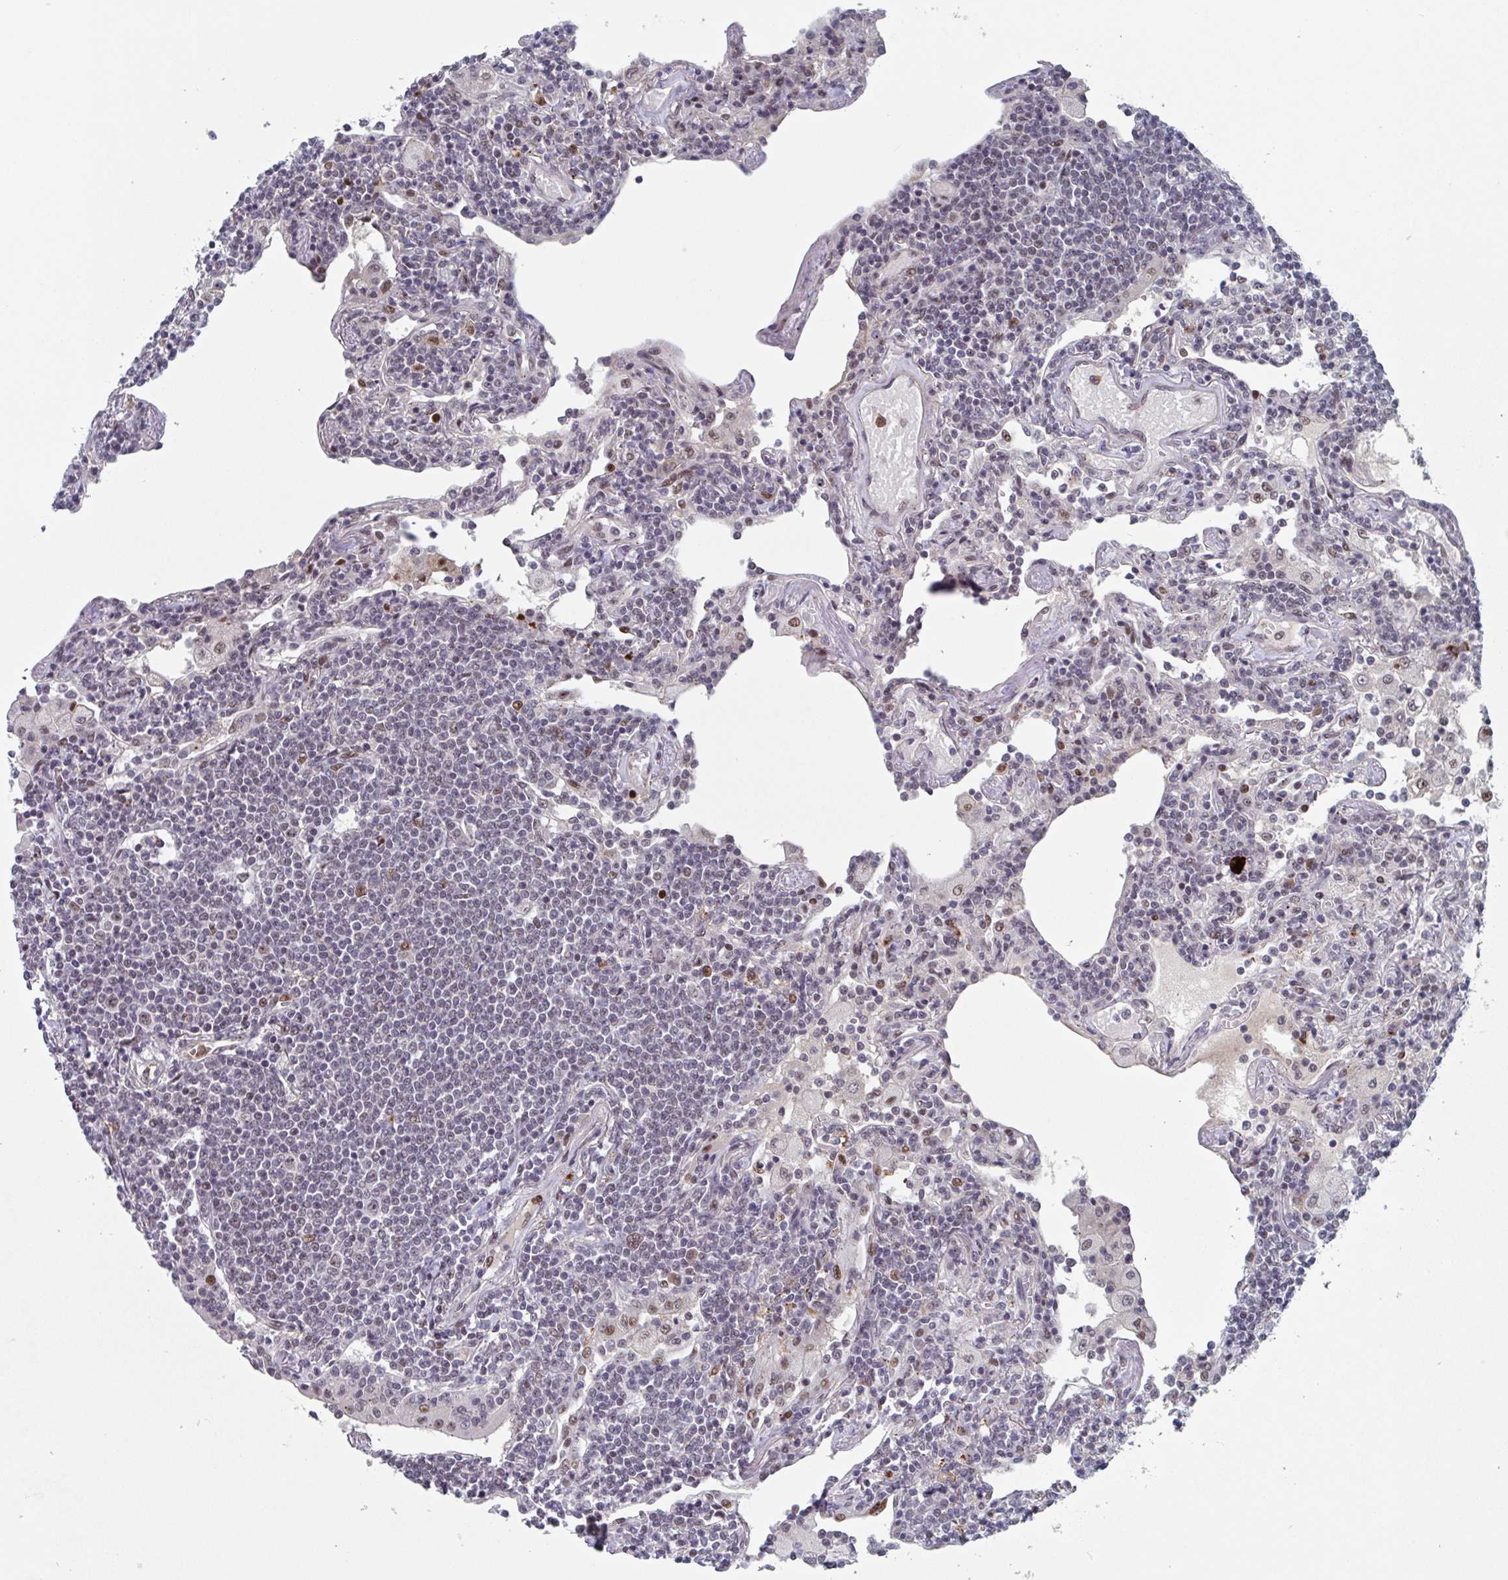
{"staining": {"intensity": "moderate", "quantity": "<25%", "location": "nuclear"}, "tissue": "lymphoma", "cell_type": "Tumor cells", "image_type": "cancer", "snomed": [{"axis": "morphology", "description": "Malignant lymphoma, non-Hodgkin's type, Low grade"}, {"axis": "topography", "description": "Lung"}], "caption": "The micrograph shows immunohistochemical staining of low-grade malignant lymphoma, non-Hodgkin's type. There is moderate nuclear expression is appreciated in about <25% of tumor cells. Nuclei are stained in blue.", "gene": "RNF212", "patient": {"sex": "female", "age": 71}}